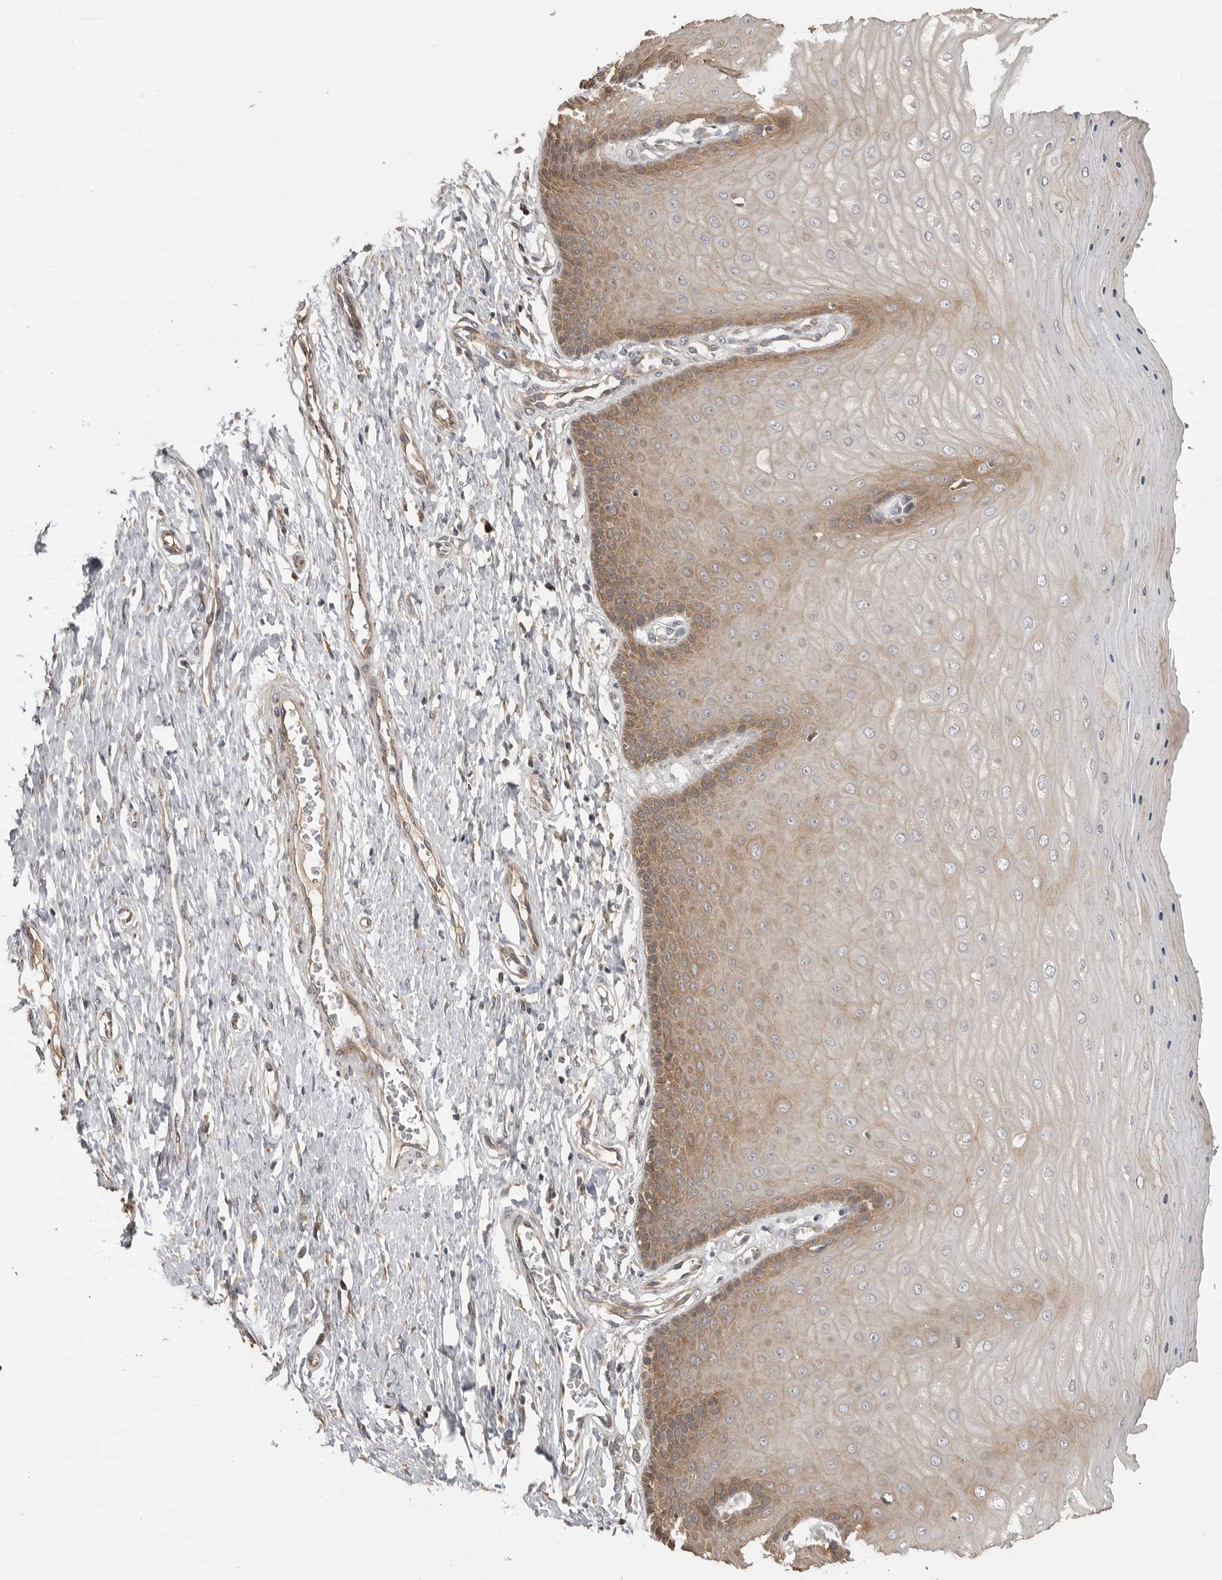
{"staining": {"intensity": "moderate", "quantity": "25%-75%", "location": "cytoplasmic/membranous"}, "tissue": "cervix", "cell_type": "Glandular cells", "image_type": "normal", "snomed": [{"axis": "morphology", "description": "Normal tissue, NOS"}, {"axis": "topography", "description": "Cervix"}], "caption": "IHC (DAB (3,3'-diaminobenzidine)) staining of unremarkable human cervix reveals moderate cytoplasmic/membranous protein expression in approximately 25%-75% of glandular cells.", "gene": "IDO1", "patient": {"sex": "female", "age": 55}}